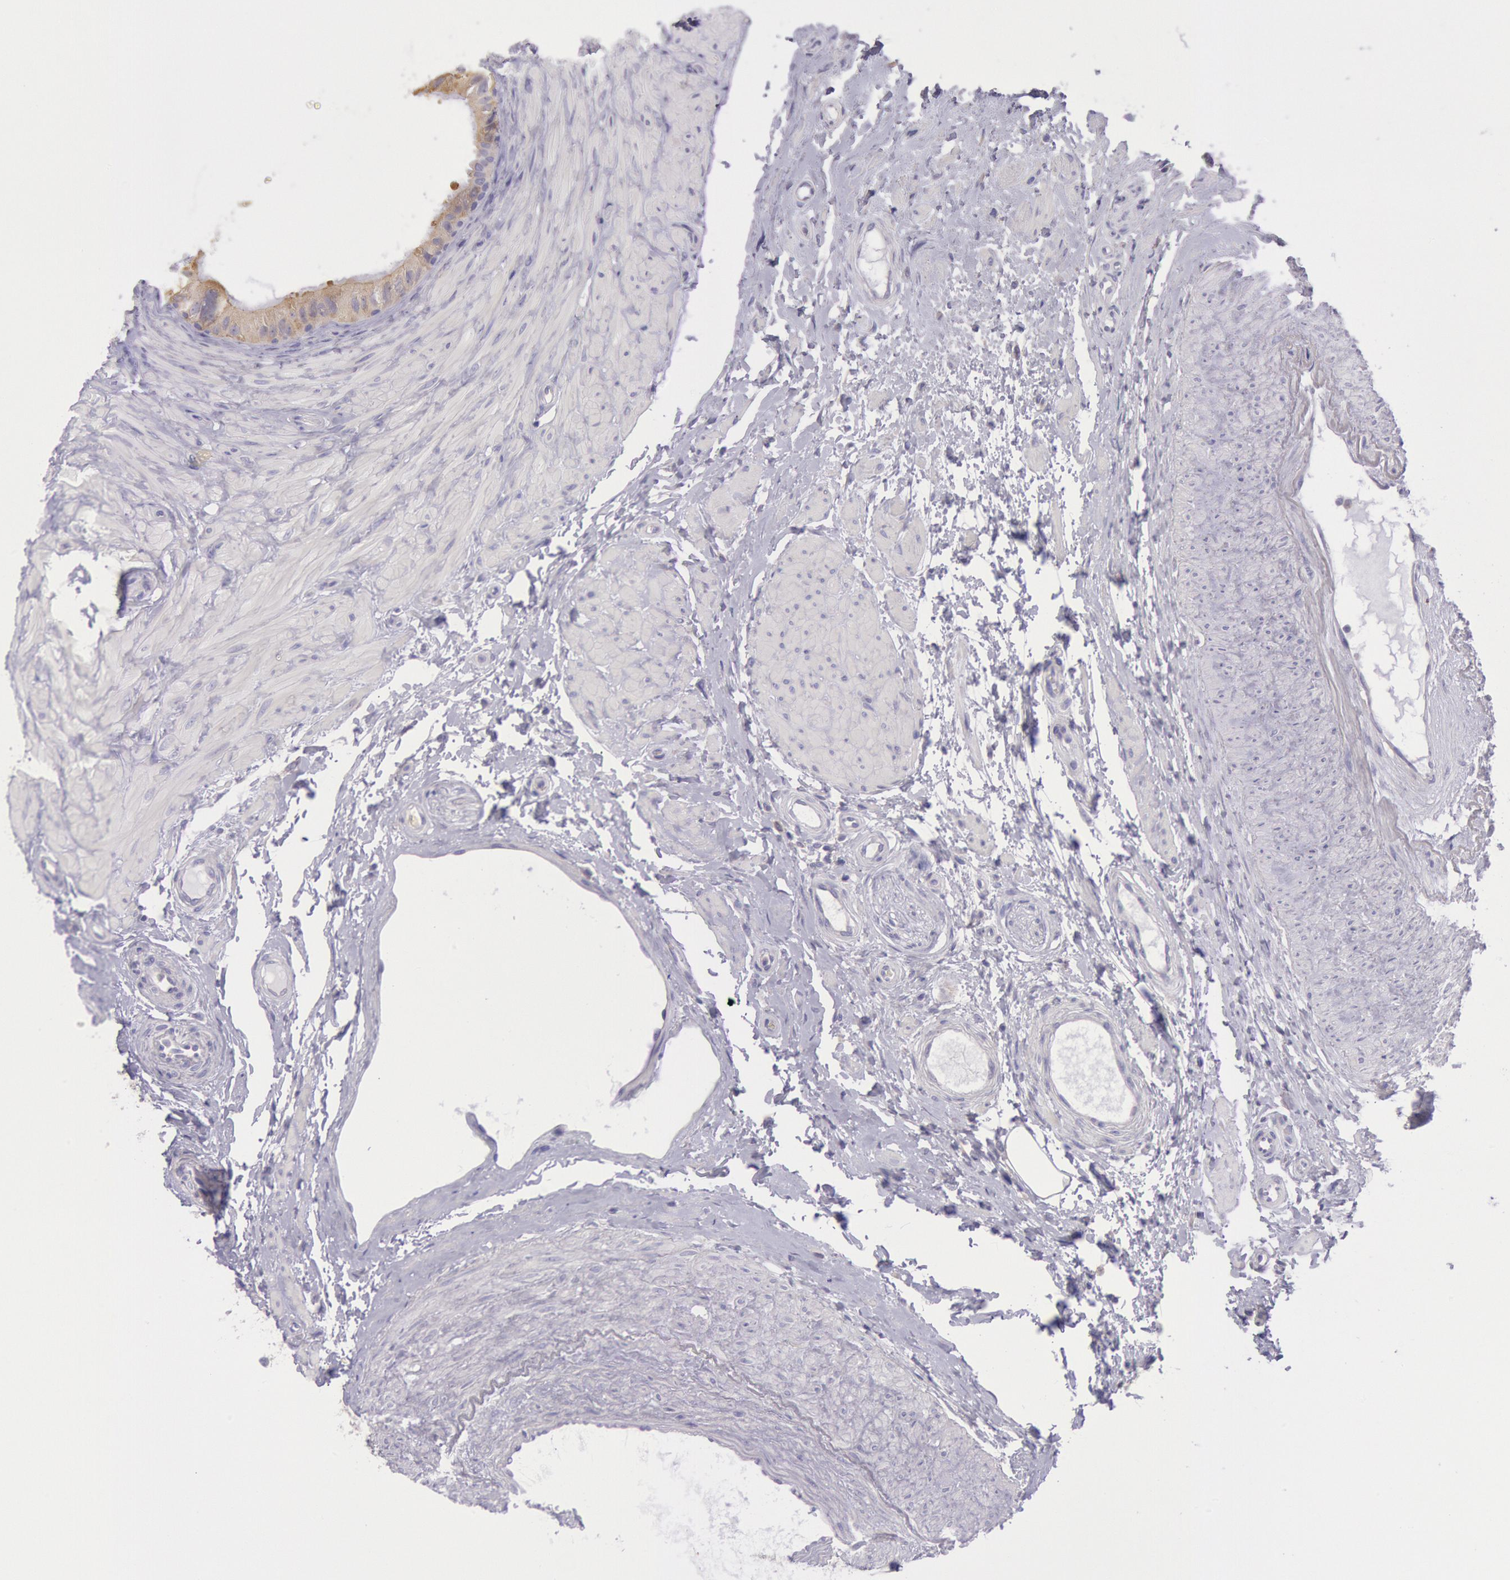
{"staining": {"intensity": "negative", "quantity": "none", "location": "none"}, "tissue": "epididymis", "cell_type": "Glandular cells", "image_type": "normal", "snomed": [{"axis": "morphology", "description": "Normal tissue, NOS"}, {"axis": "topography", "description": "Epididymis"}], "caption": "Glandular cells show no significant protein staining in benign epididymis.", "gene": "MYH1", "patient": {"sex": "male", "age": 68}}